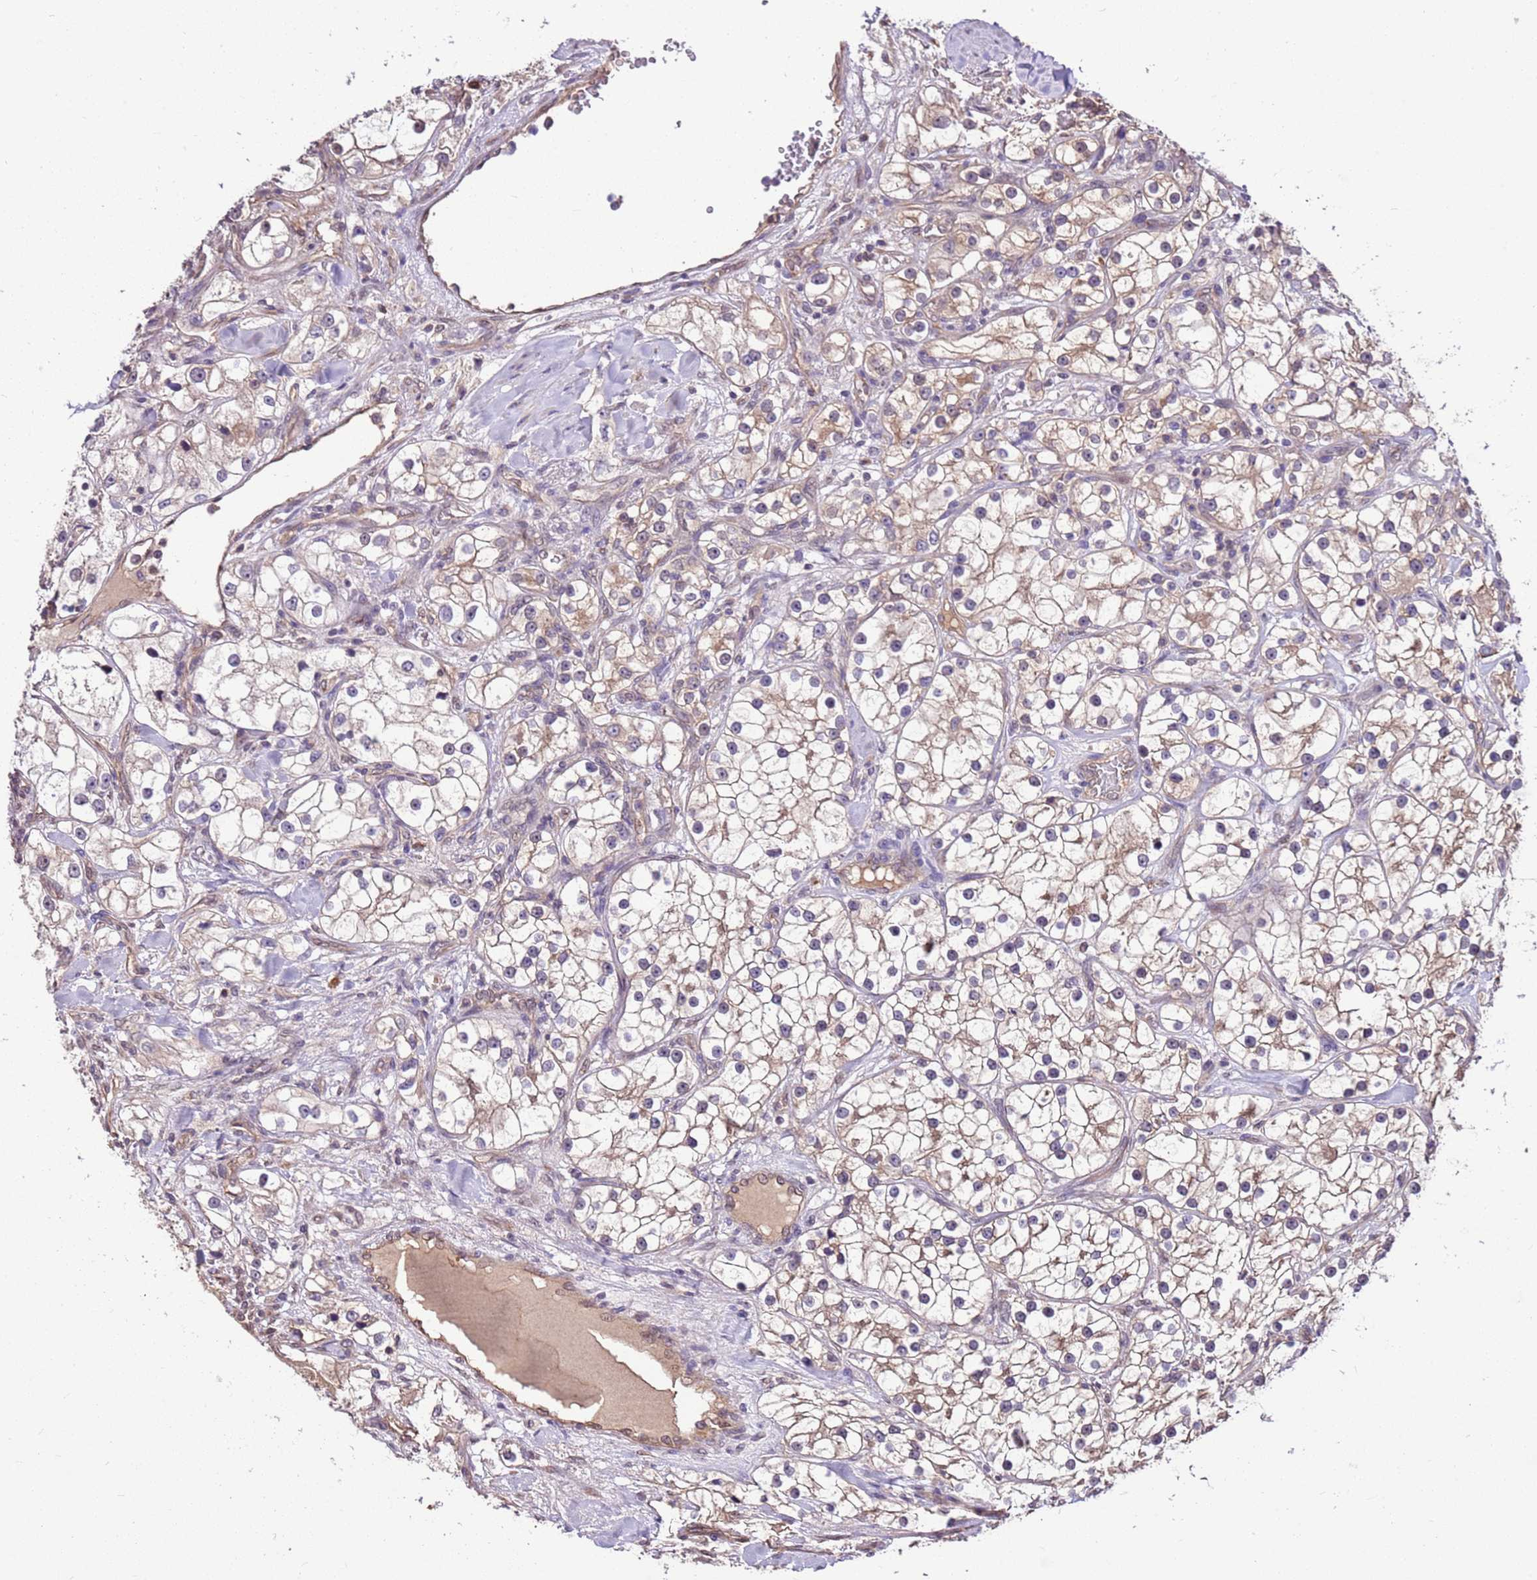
{"staining": {"intensity": "weak", "quantity": ">75%", "location": "cytoplasmic/membranous"}, "tissue": "renal cancer", "cell_type": "Tumor cells", "image_type": "cancer", "snomed": [{"axis": "morphology", "description": "Adenocarcinoma, NOS"}, {"axis": "topography", "description": "Kidney"}], "caption": "Immunohistochemistry (IHC) staining of renal adenocarcinoma, which reveals low levels of weak cytoplasmic/membranous staining in about >75% of tumor cells indicating weak cytoplasmic/membranous protein positivity. The staining was performed using DAB (3,3'-diaminobenzidine) (brown) for protein detection and nuclei were counterstained in hematoxylin (blue).", "gene": "BBS5", "patient": {"sex": "male", "age": 77}}